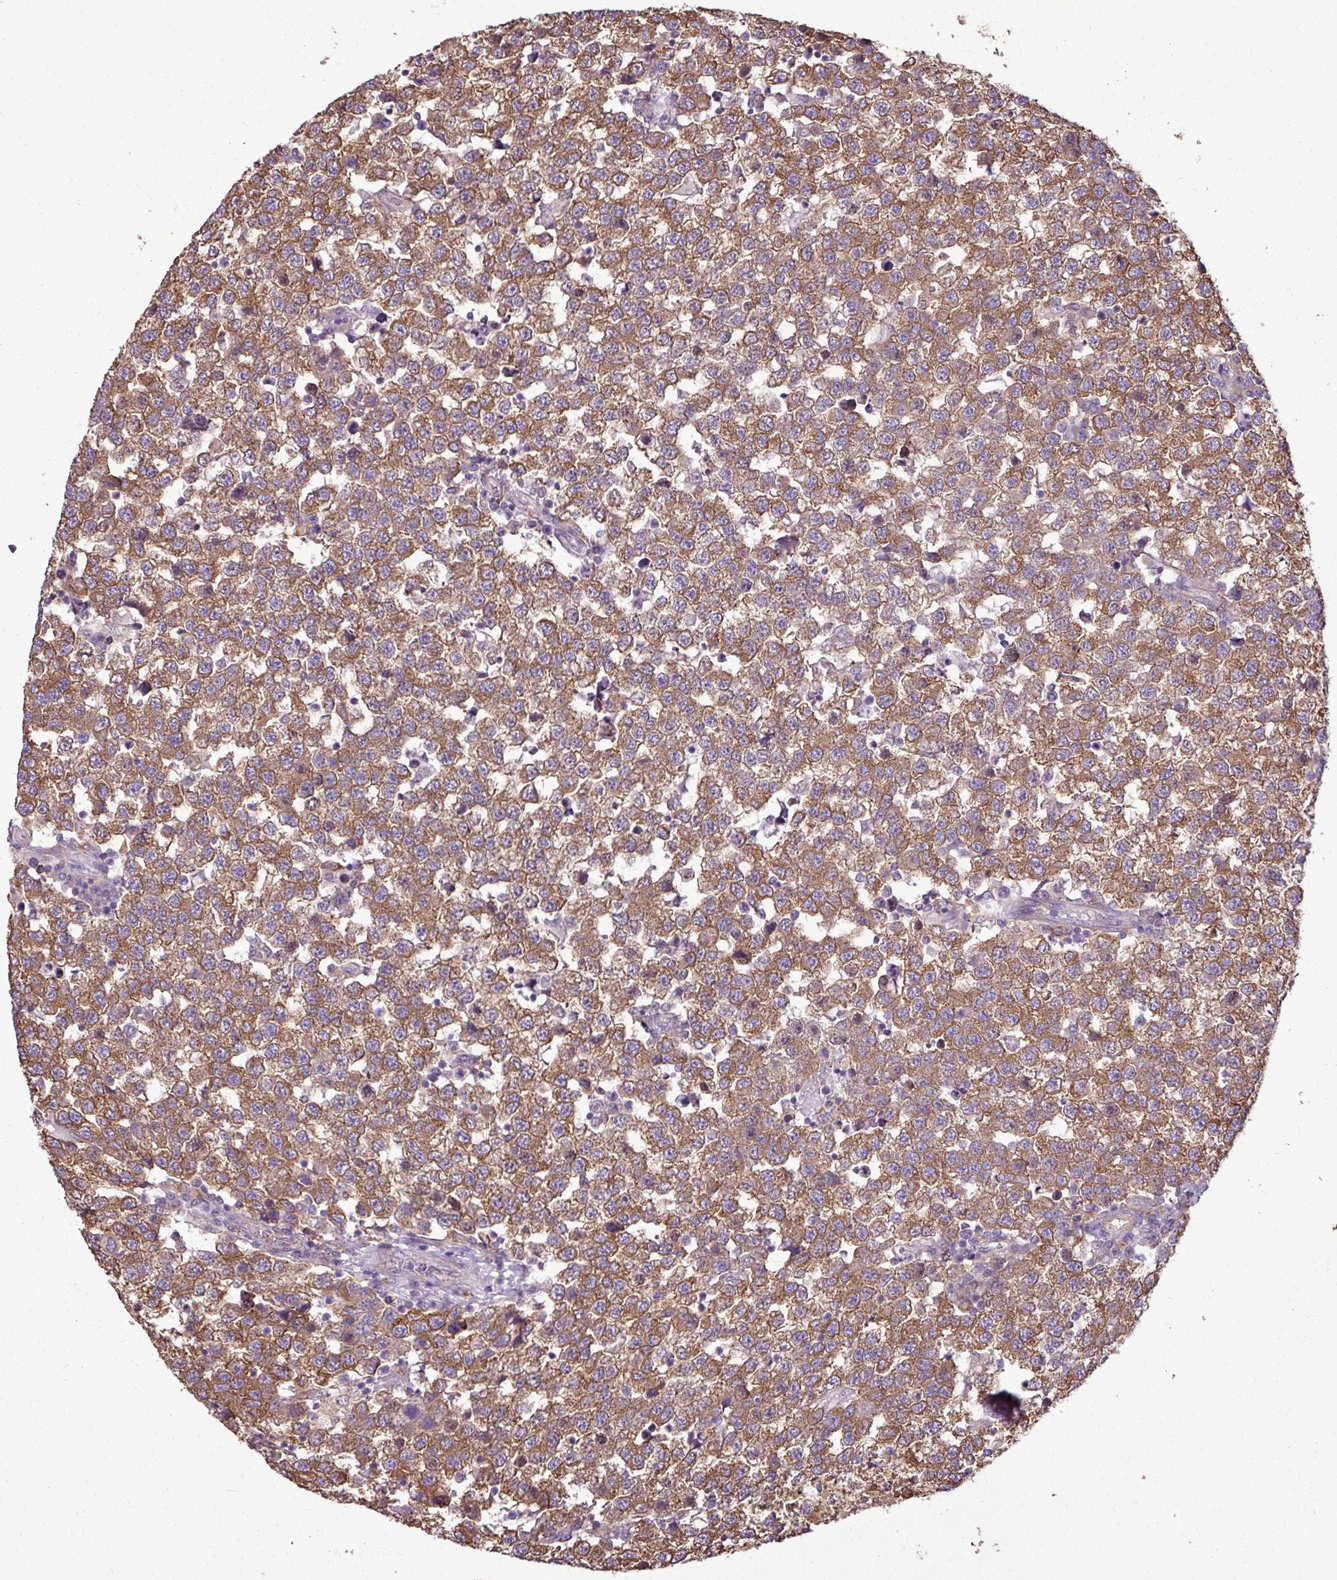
{"staining": {"intensity": "moderate", "quantity": ">75%", "location": "cytoplasmic/membranous"}, "tissue": "testis cancer", "cell_type": "Tumor cells", "image_type": "cancer", "snomed": [{"axis": "morphology", "description": "Seminoma, NOS"}, {"axis": "topography", "description": "Testis"}], "caption": "Immunohistochemistry histopathology image of neoplastic tissue: human seminoma (testis) stained using immunohistochemistry (IHC) exhibits medium levels of moderate protein expression localized specifically in the cytoplasmic/membranous of tumor cells, appearing as a cytoplasmic/membranous brown color.", "gene": "PACSIN2", "patient": {"sex": "male", "age": 34}}